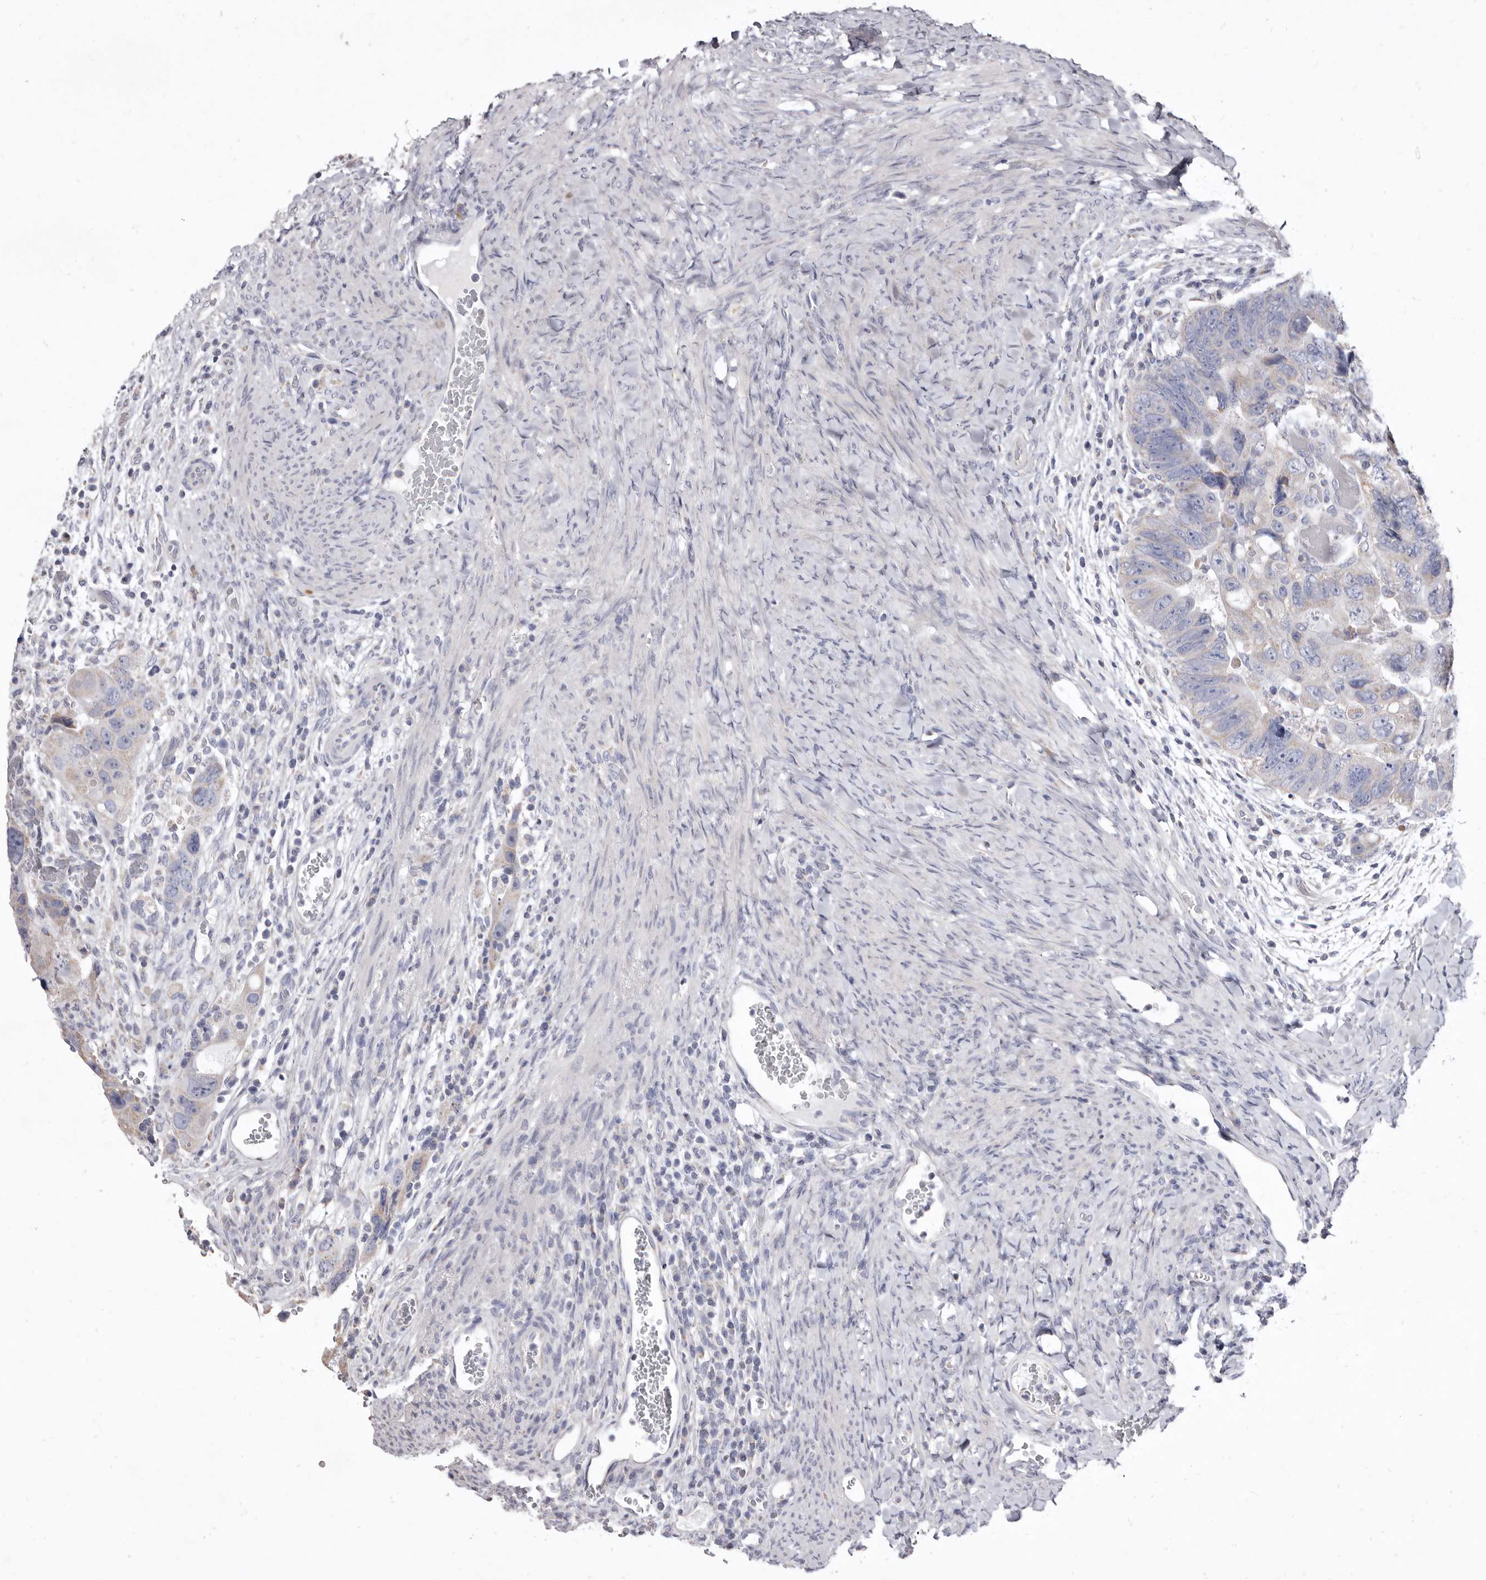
{"staining": {"intensity": "negative", "quantity": "none", "location": "none"}, "tissue": "colorectal cancer", "cell_type": "Tumor cells", "image_type": "cancer", "snomed": [{"axis": "morphology", "description": "Adenocarcinoma, NOS"}, {"axis": "topography", "description": "Rectum"}], "caption": "Immunohistochemical staining of colorectal adenocarcinoma displays no significant staining in tumor cells.", "gene": "CYP2E1", "patient": {"sex": "male", "age": 59}}